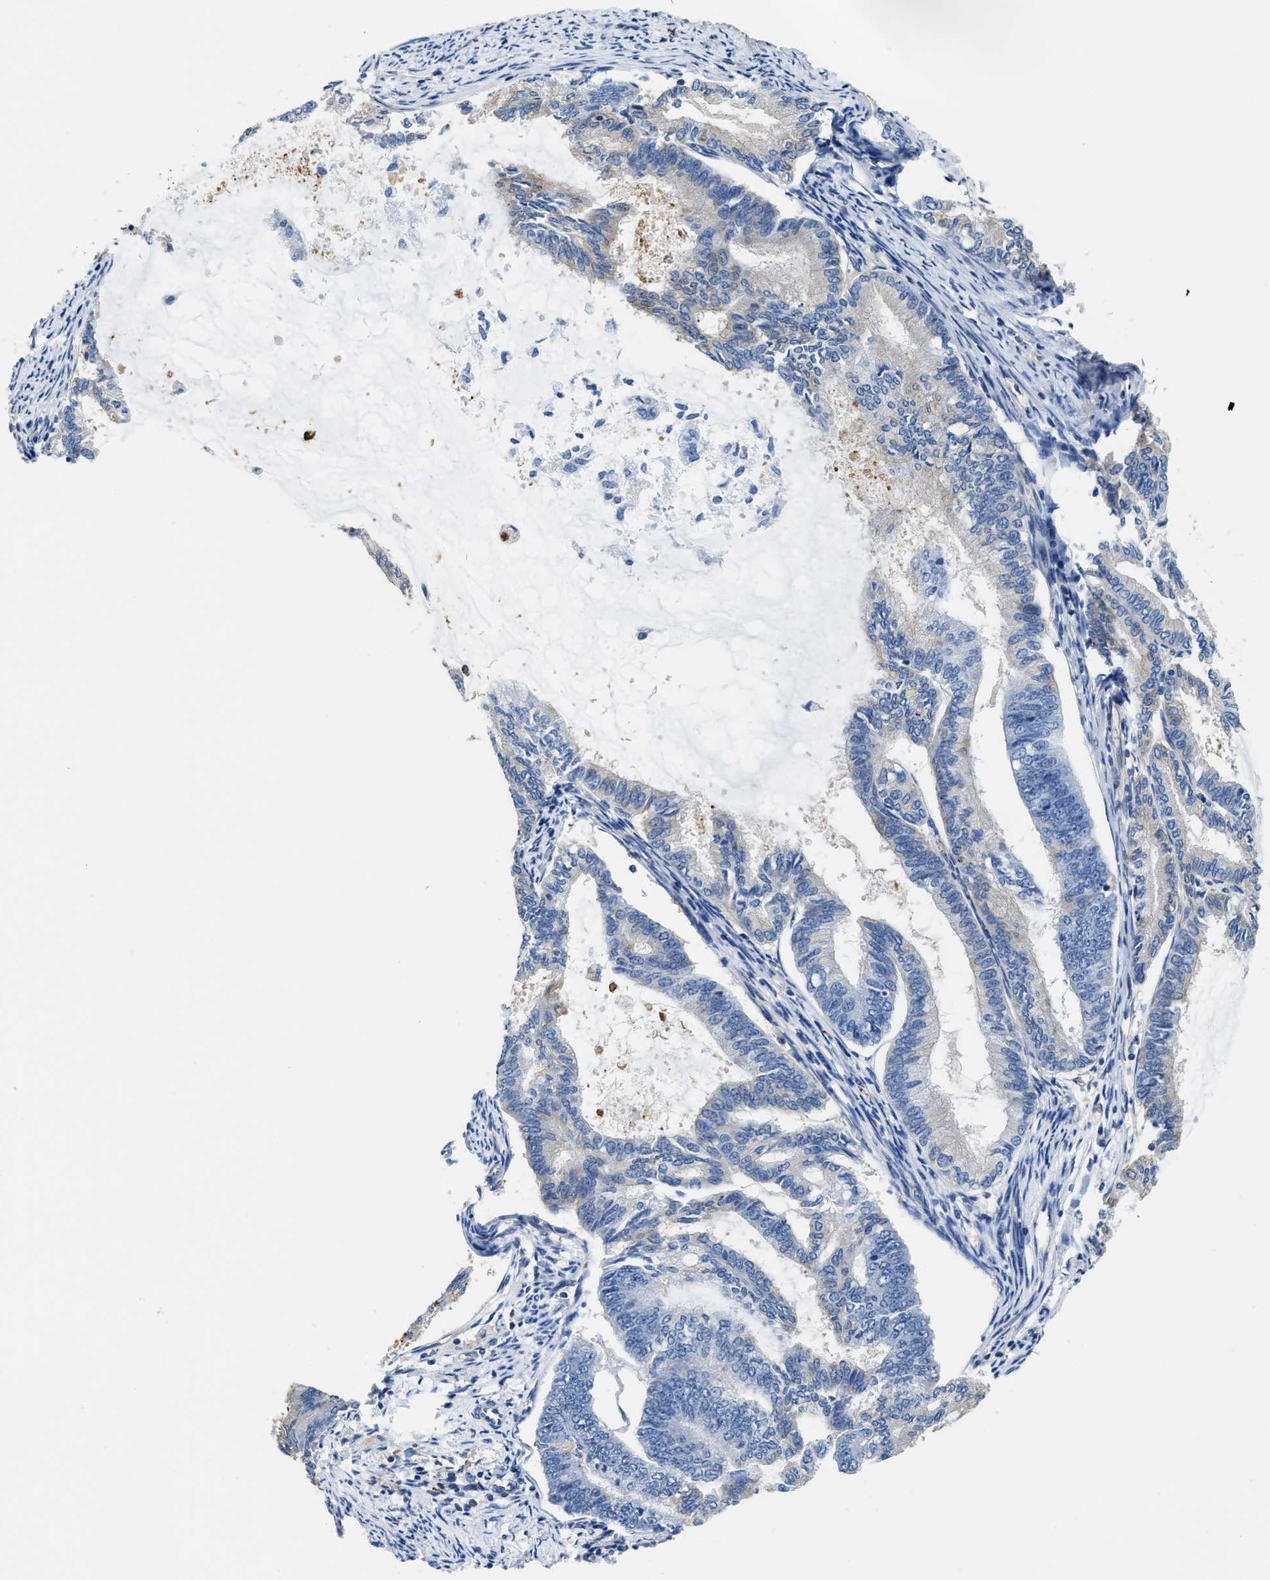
{"staining": {"intensity": "negative", "quantity": "none", "location": "none"}, "tissue": "endometrial cancer", "cell_type": "Tumor cells", "image_type": "cancer", "snomed": [{"axis": "morphology", "description": "Adenocarcinoma, NOS"}, {"axis": "topography", "description": "Endometrium"}], "caption": "IHC image of neoplastic tissue: adenocarcinoma (endometrial) stained with DAB (3,3'-diaminobenzidine) demonstrates no significant protein staining in tumor cells. Brightfield microscopy of immunohistochemistry (IHC) stained with DAB (brown) and hematoxylin (blue), captured at high magnification.", "gene": "TRAF6", "patient": {"sex": "female", "age": 86}}